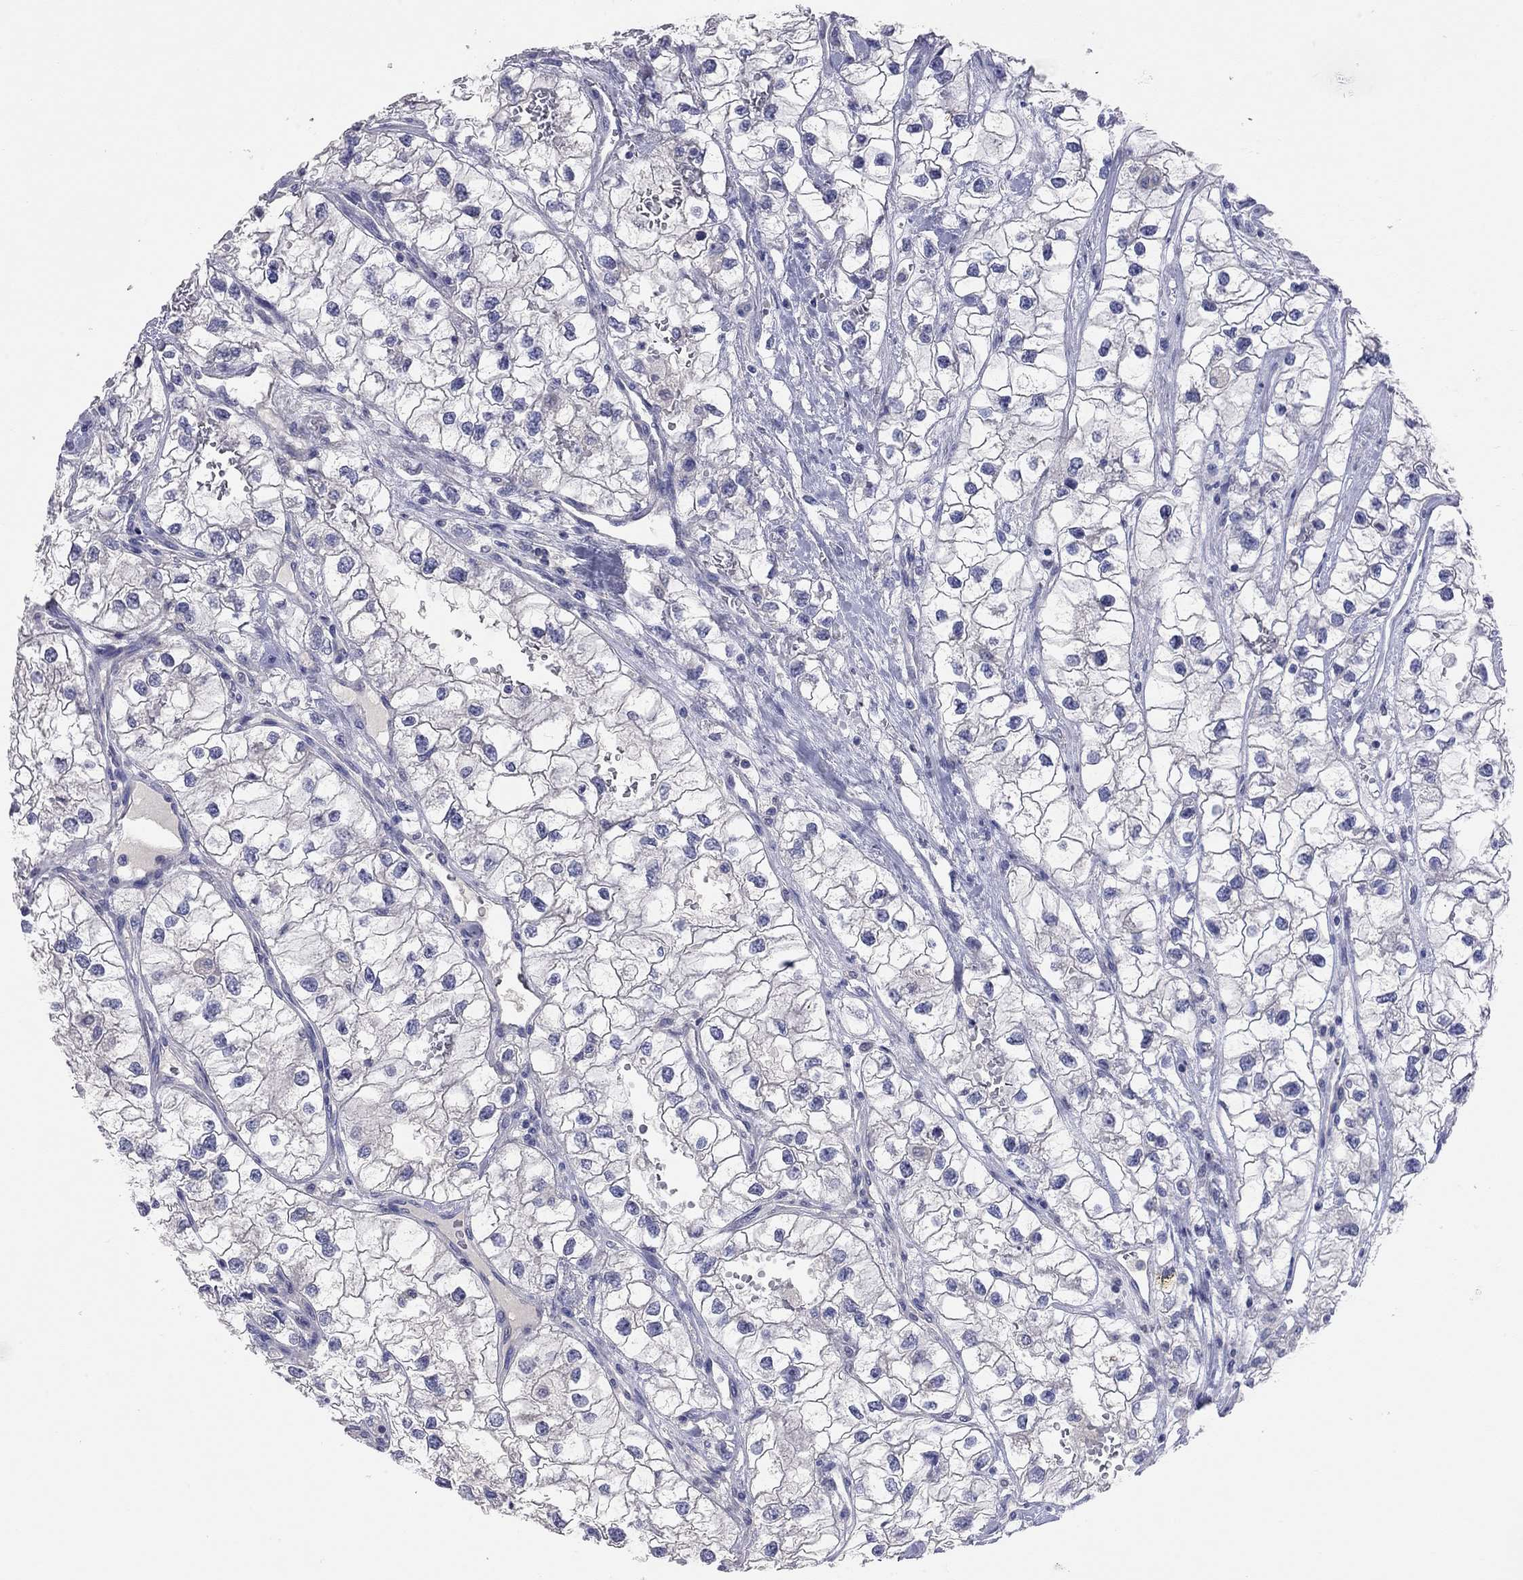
{"staining": {"intensity": "negative", "quantity": "none", "location": "none"}, "tissue": "renal cancer", "cell_type": "Tumor cells", "image_type": "cancer", "snomed": [{"axis": "morphology", "description": "Adenocarcinoma, NOS"}, {"axis": "topography", "description": "Kidney"}], "caption": "Tumor cells show no significant staining in adenocarcinoma (renal).", "gene": "KCNB1", "patient": {"sex": "male", "age": 59}}